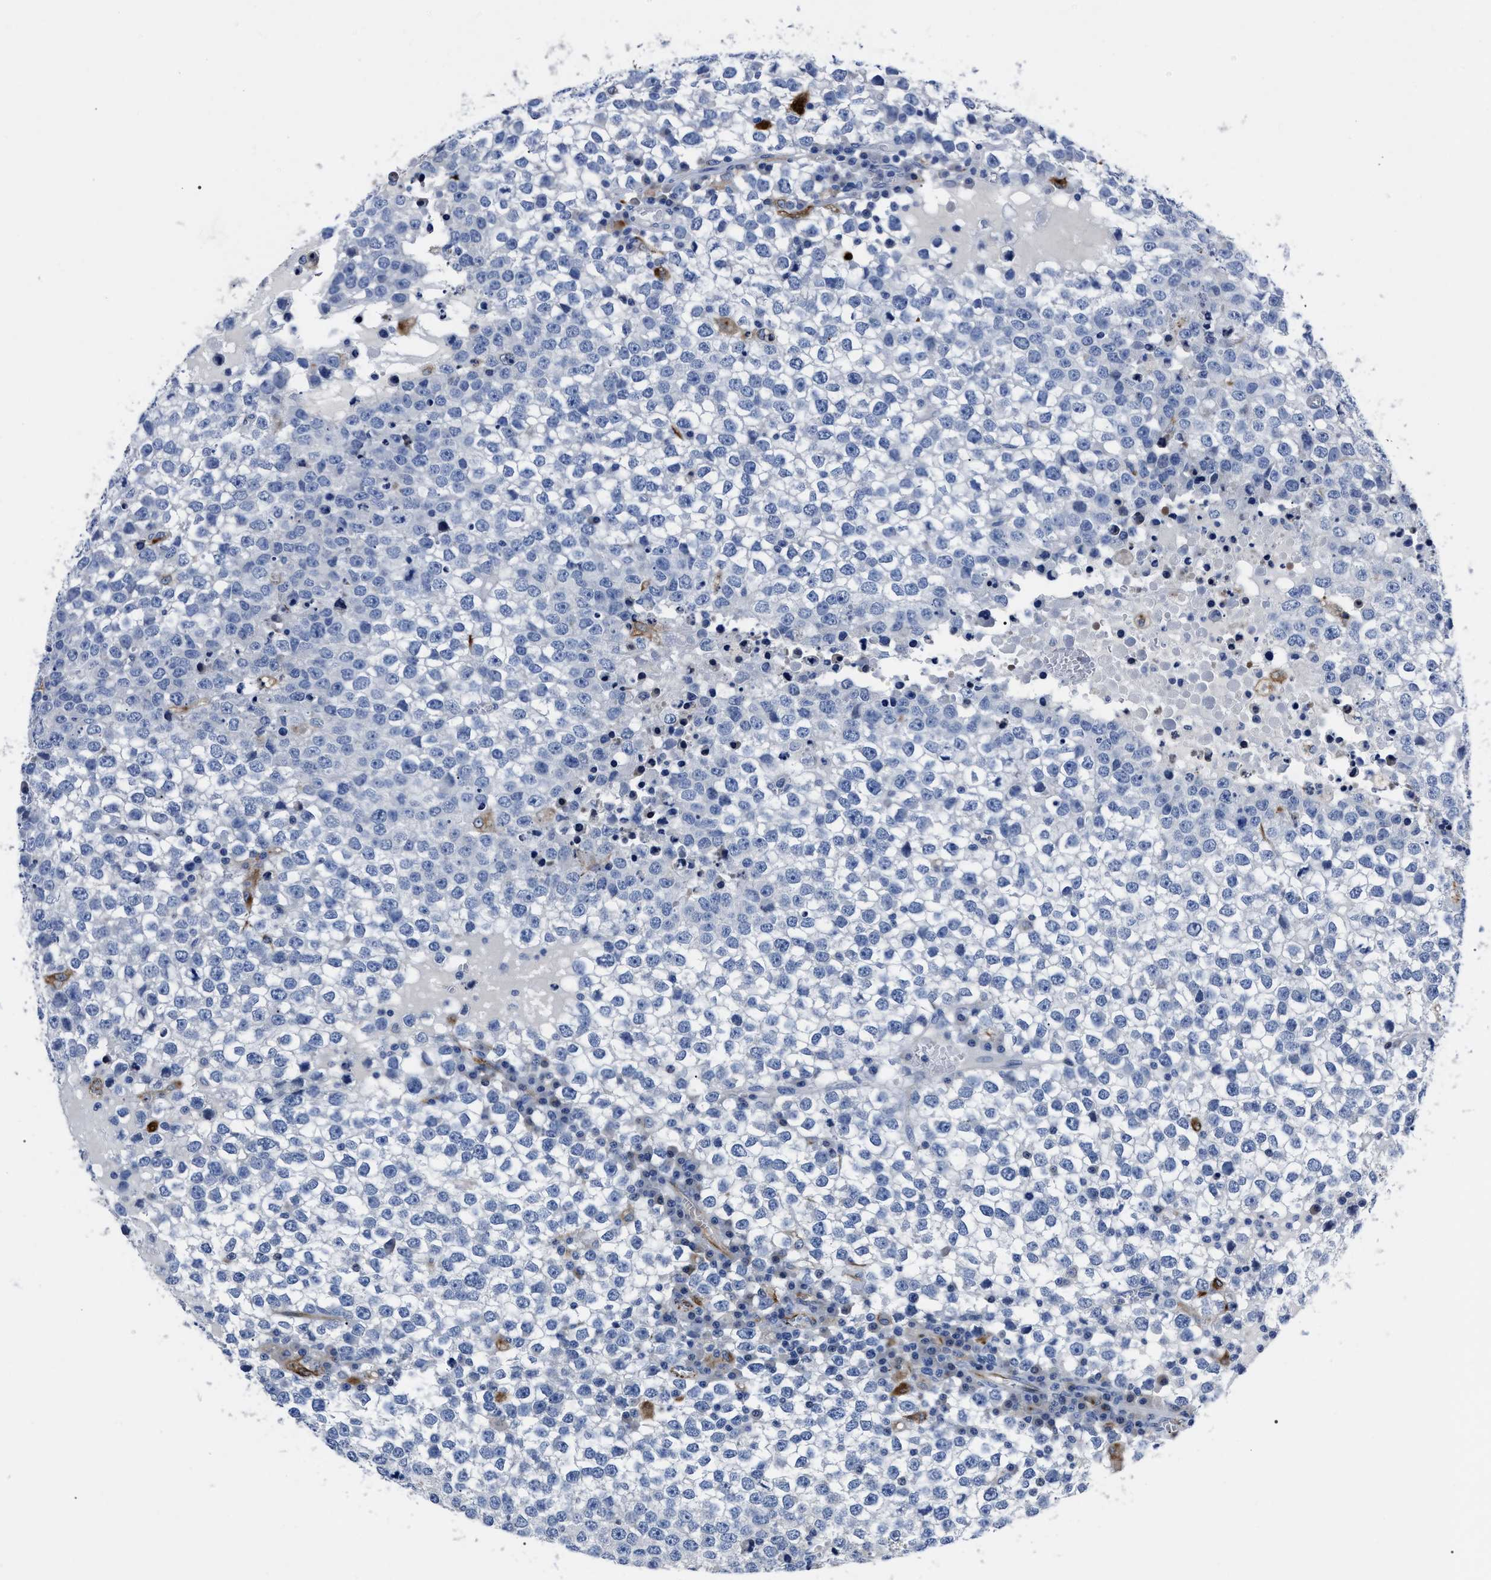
{"staining": {"intensity": "negative", "quantity": "none", "location": "none"}, "tissue": "testis cancer", "cell_type": "Tumor cells", "image_type": "cancer", "snomed": [{"axis": "morphology", "description": "Seminoma, NOS"}, {"axis": "topography", "description": "Testis"}], "caption": "This is an IHC histopathology image of seminoma (testis). There is no expression in tumor cells.", "gene": "OR10G3", "patient": {"sex": "male", "age": 65}}